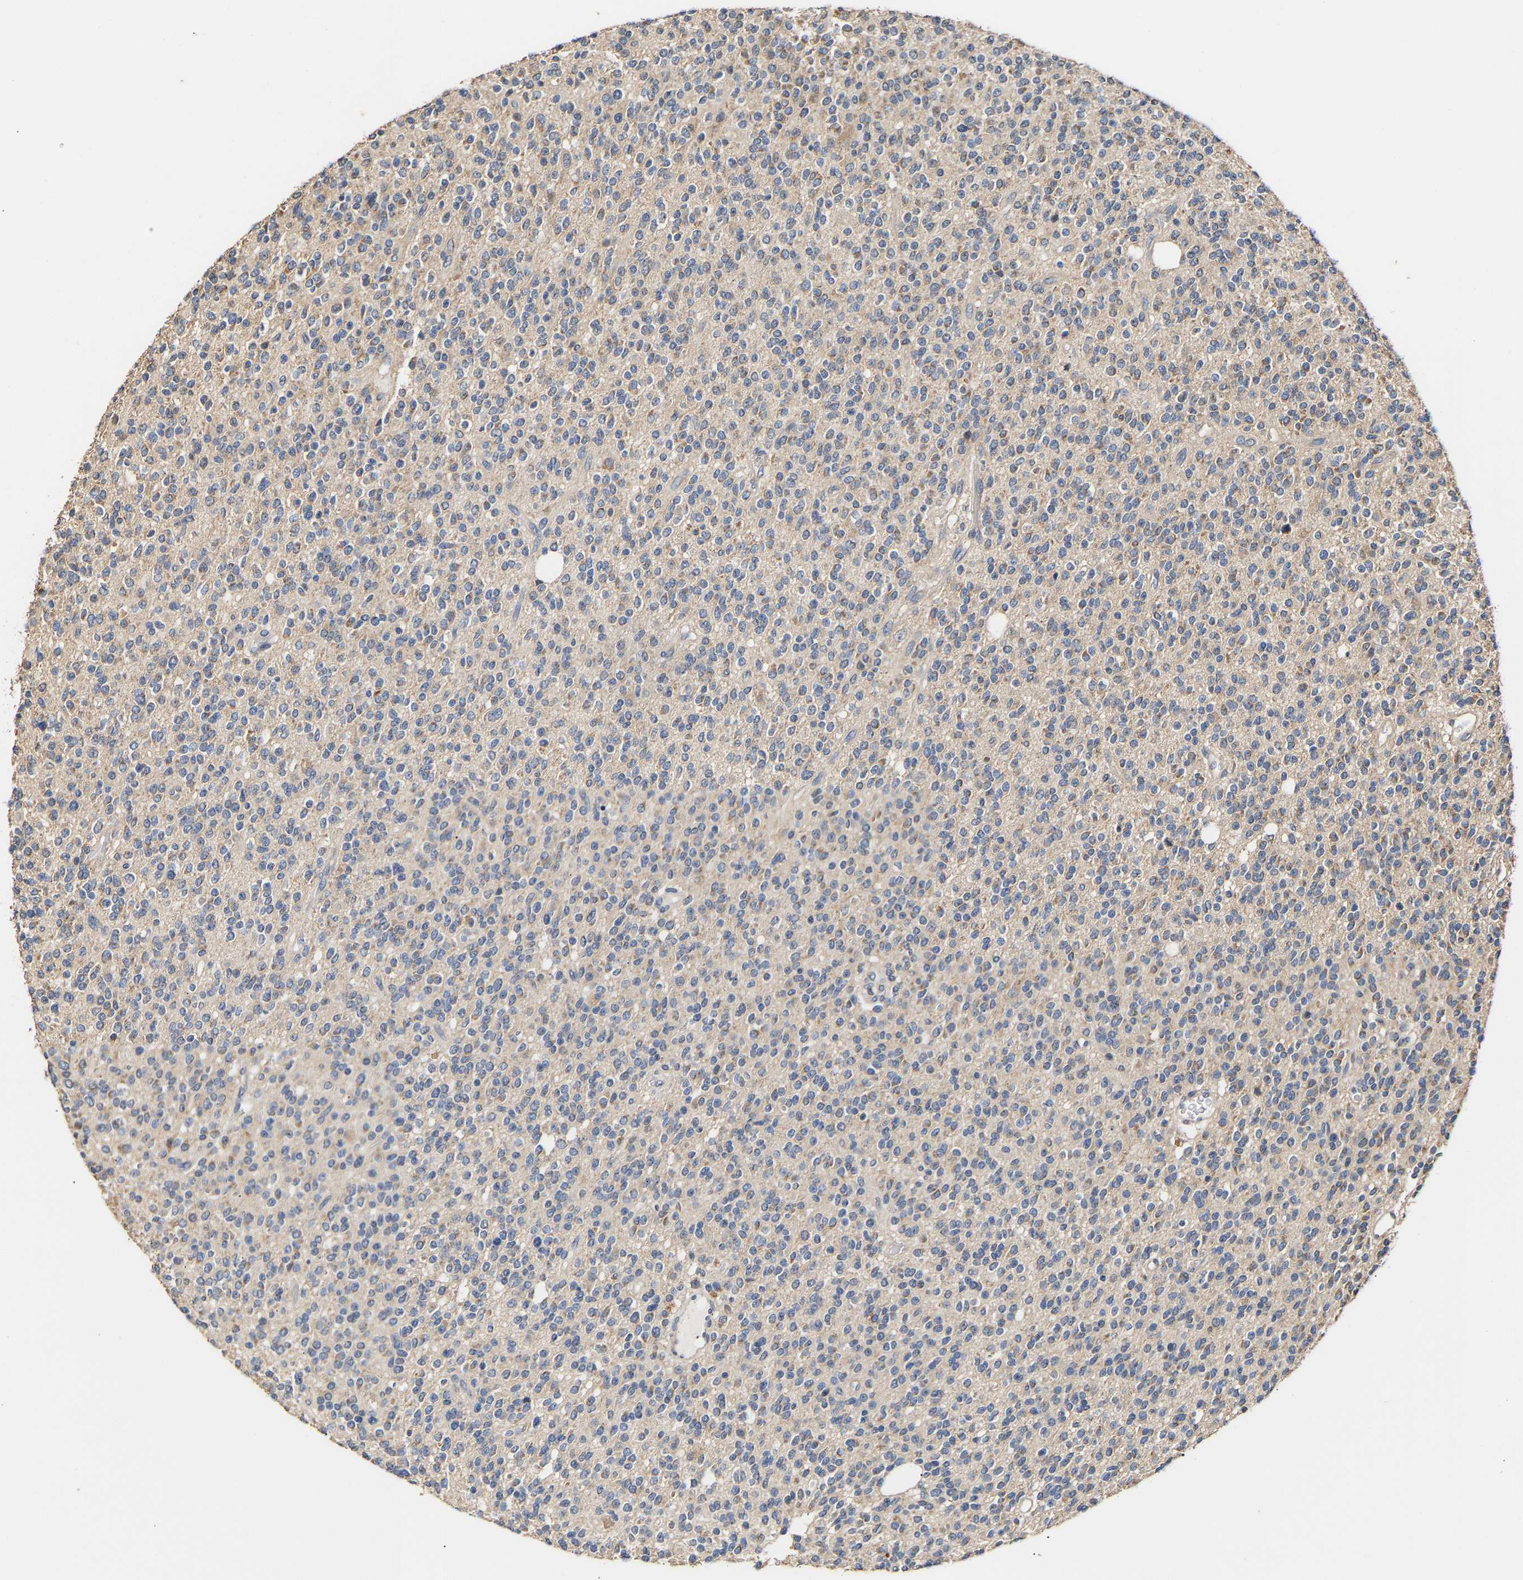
{"staining": {"intensity": "moderate", "quantity": "<25%", "location": "cytoplasmic/membranous"}, "tissue": "glioma", "cell_type": "Tumor cells", "image_type": "cancer", "snomed": [{"axis": "morphology", "description": "Glioma, malignant, High grade"}, {"axis": "topography", "description": "Brain"}], "caption": "A low amount of moderate cytoplasmic/membranous staining is identified in about <25% of tumor cells in glioma tissue.", "gene": "ZNF26", "patient": {"sex": "male", "age": 34}}